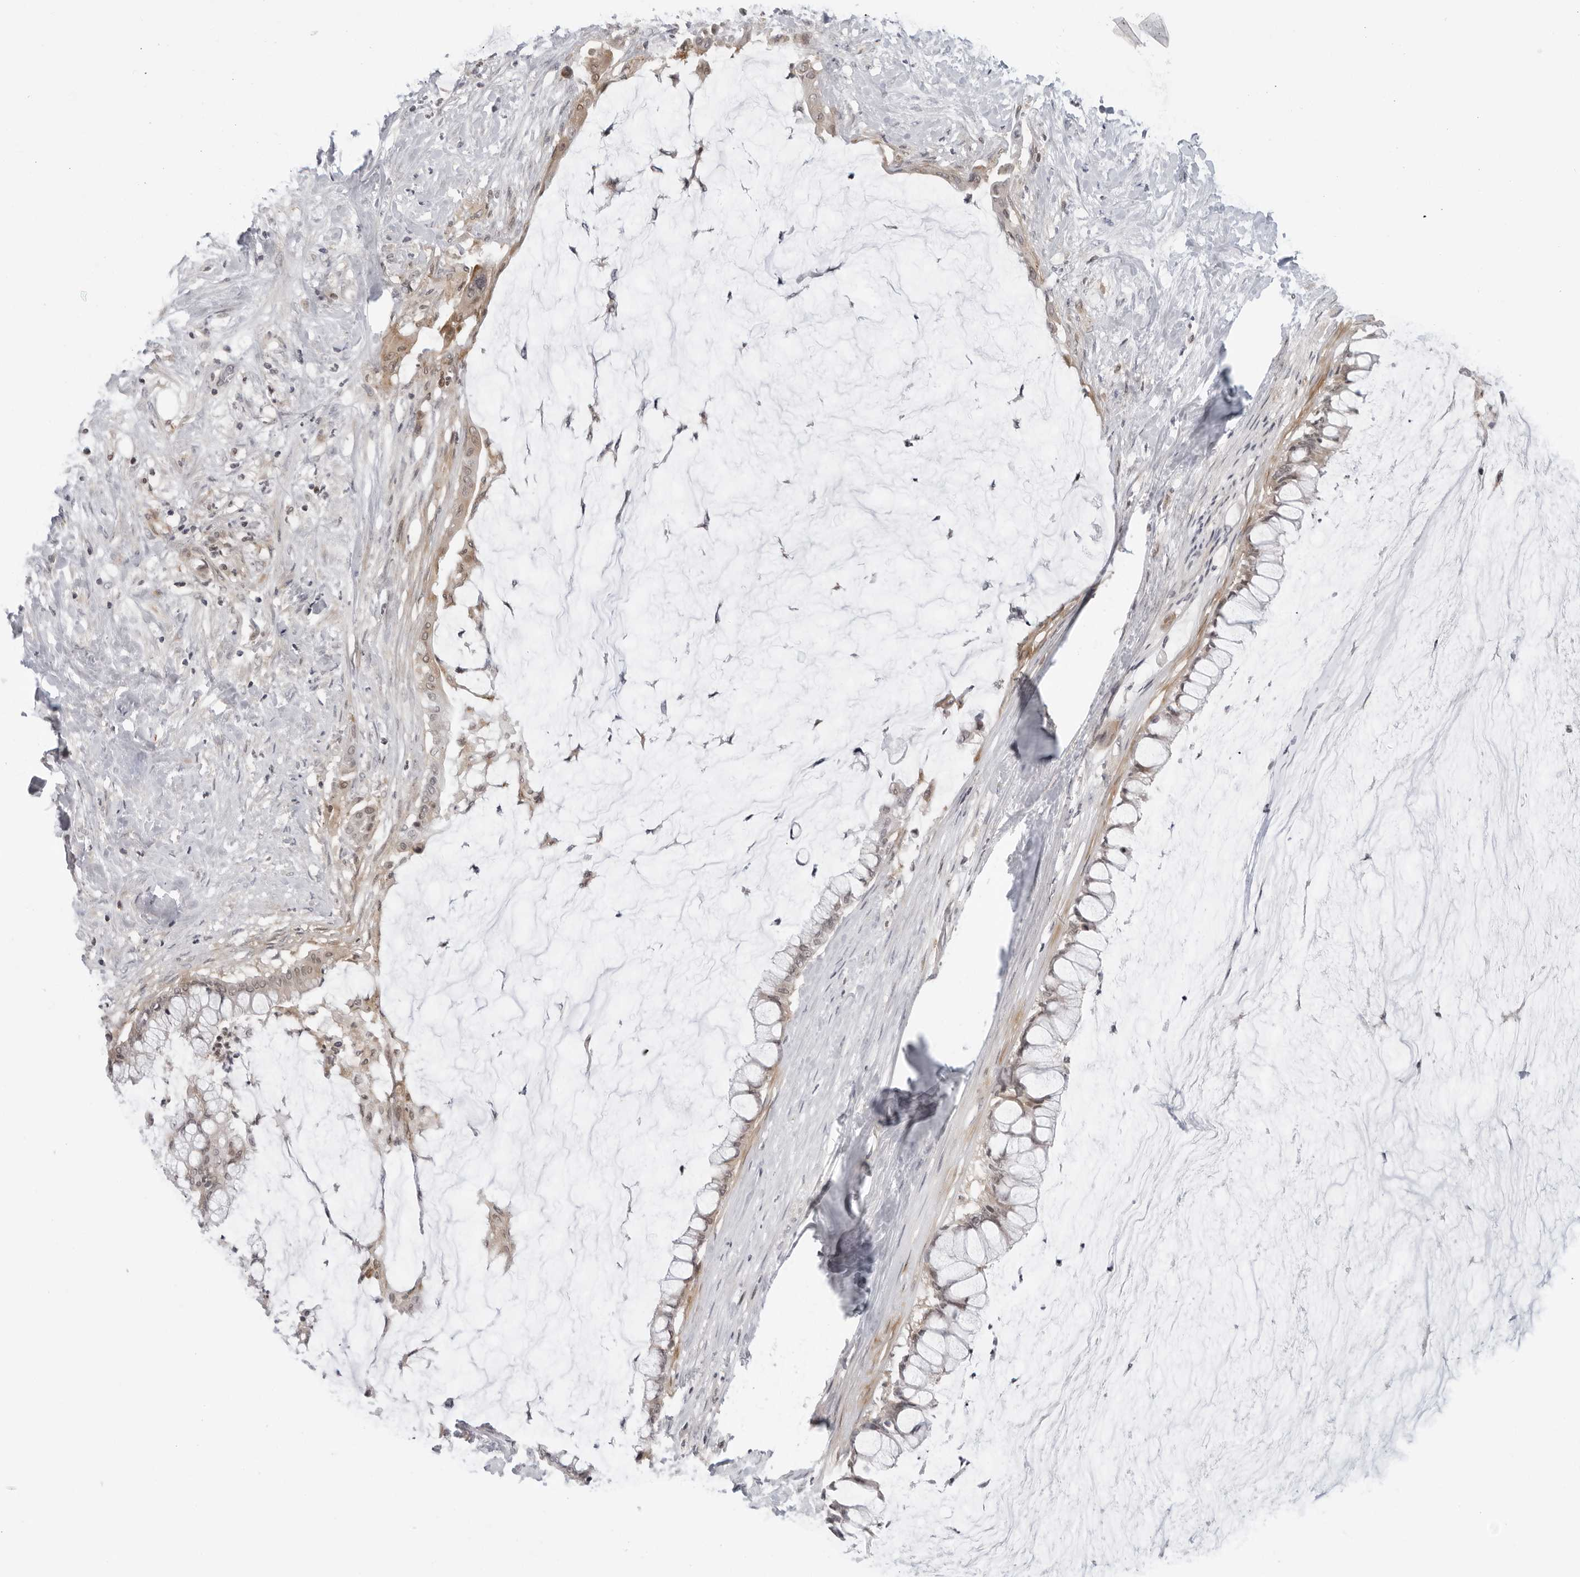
{"staining": {"intensity": "weak", "quantity": "25%-75%", "location": "cytoplasmic/membranous,nuclear"}, "tissue": "pancreatic cancer", "cell_type": "Tumor cells", "image_type": "cancer", "snomed": [{"axis": "morphology", "description": "Adenocarcinoma, NOS"}, {"axis": "topography", "description": "Pancreas"}], "caption": "An immunohistochemistry micrograph of neoplastic tissue is shown. Protein staining in brown highlights weak cytoplasmic/membranous and nuclear positivity in pancreatic cancer (adenocarcinoma) within tumor cells.", "gene": "SUGCT", "patient": {"sex": "male", "age": 41}}